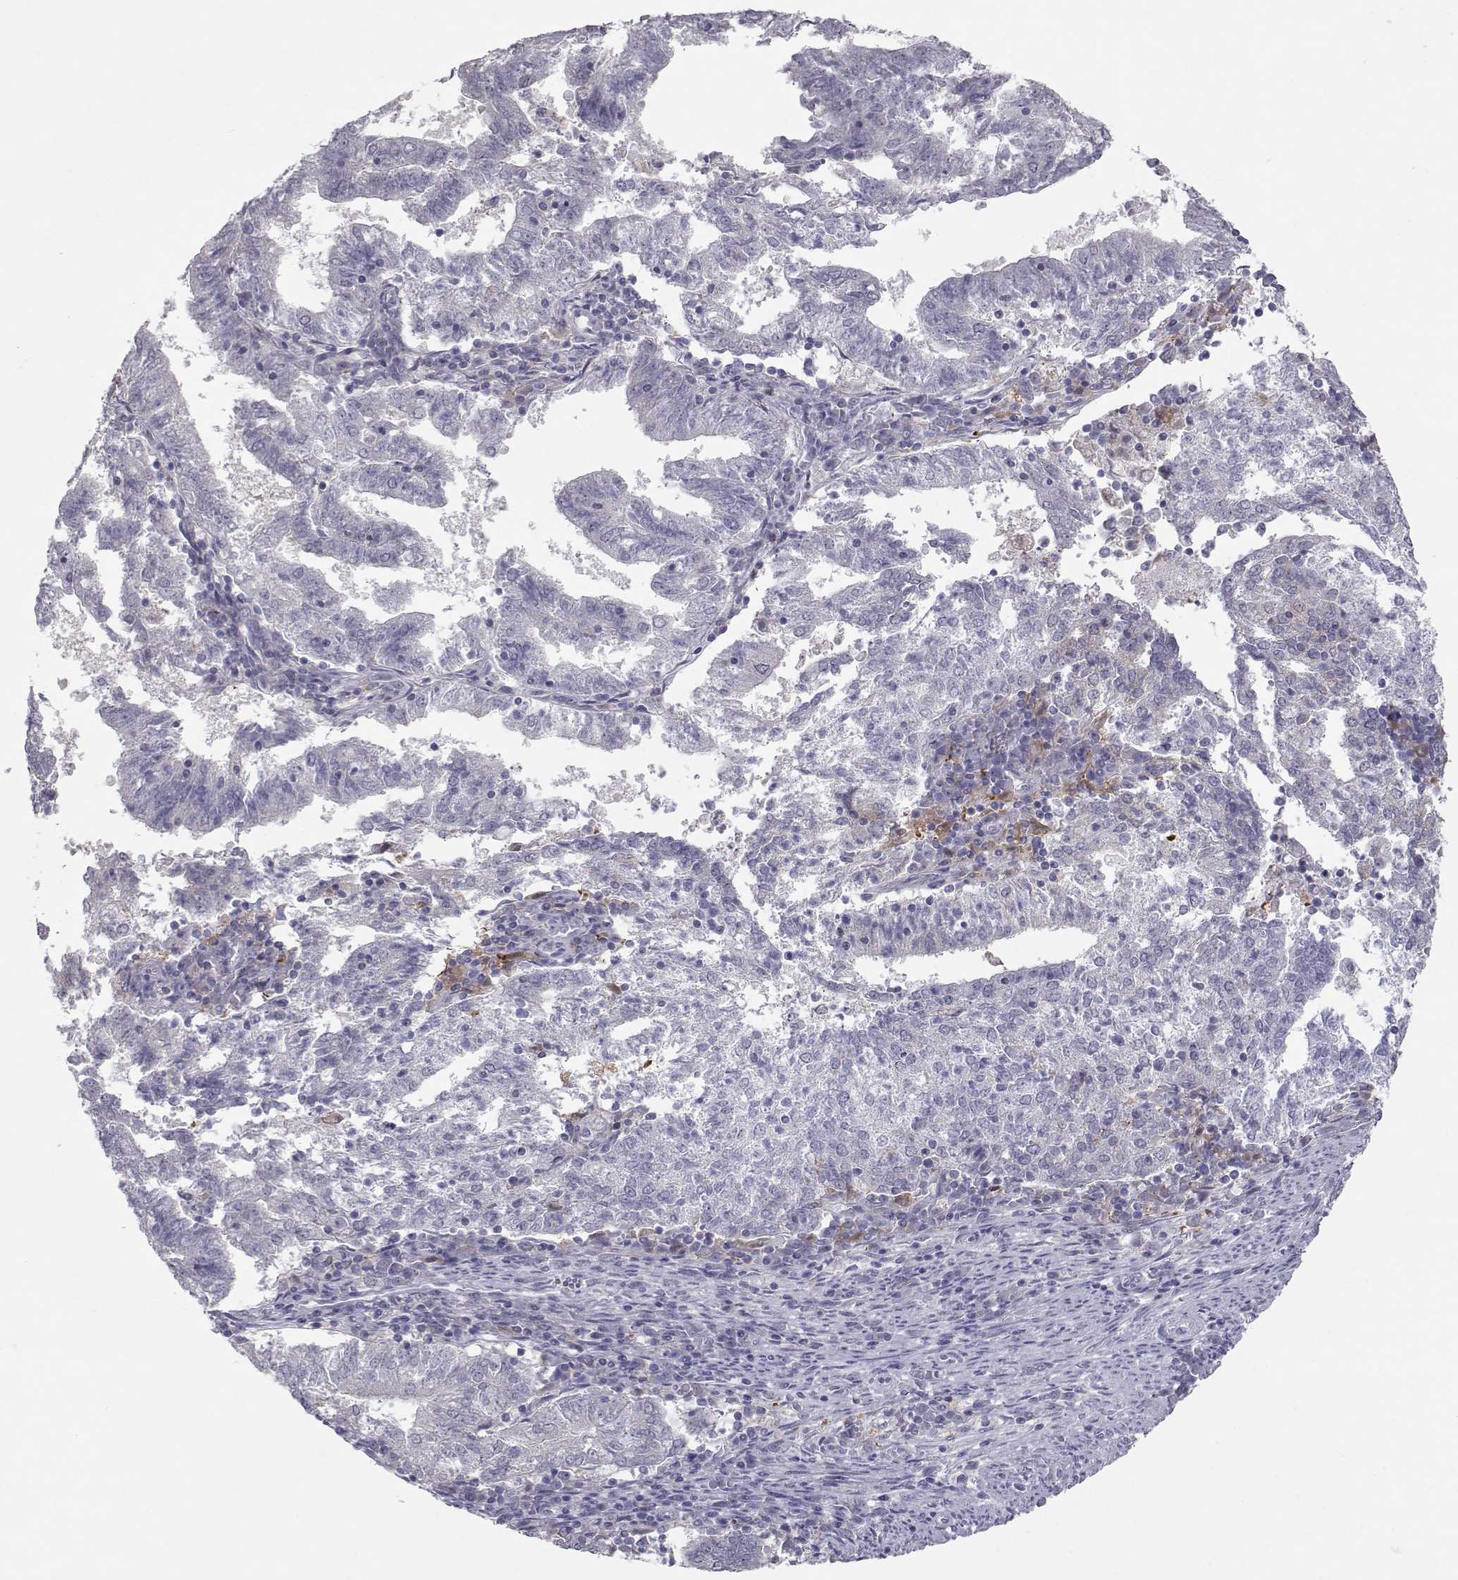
{"staining": {"intensity": "negative", "quantity": "none", "location": "none"}, "tissue": "endometrial cancer", "cell_type": "Tumor cells", "image_type": "cancer", "snomed": [{"axis": "morphology", "description": "Adenocarcinoma, NOS"}, {"axis": "topography", "description": "Endometrium"}], "caption": "High power microscopy micrograph of an immunohistochemistry (IHC) image of adenocarcinoma (endometrial), revealing no significant expression in tumor cells. The staining is performed using DAB (3,3'-diaminobenzidine) brown chromogen with nuclei counter-stained in using hematoxylin.", "gene": "NPVF", "patient": {"sex": "female", "age": 82}}